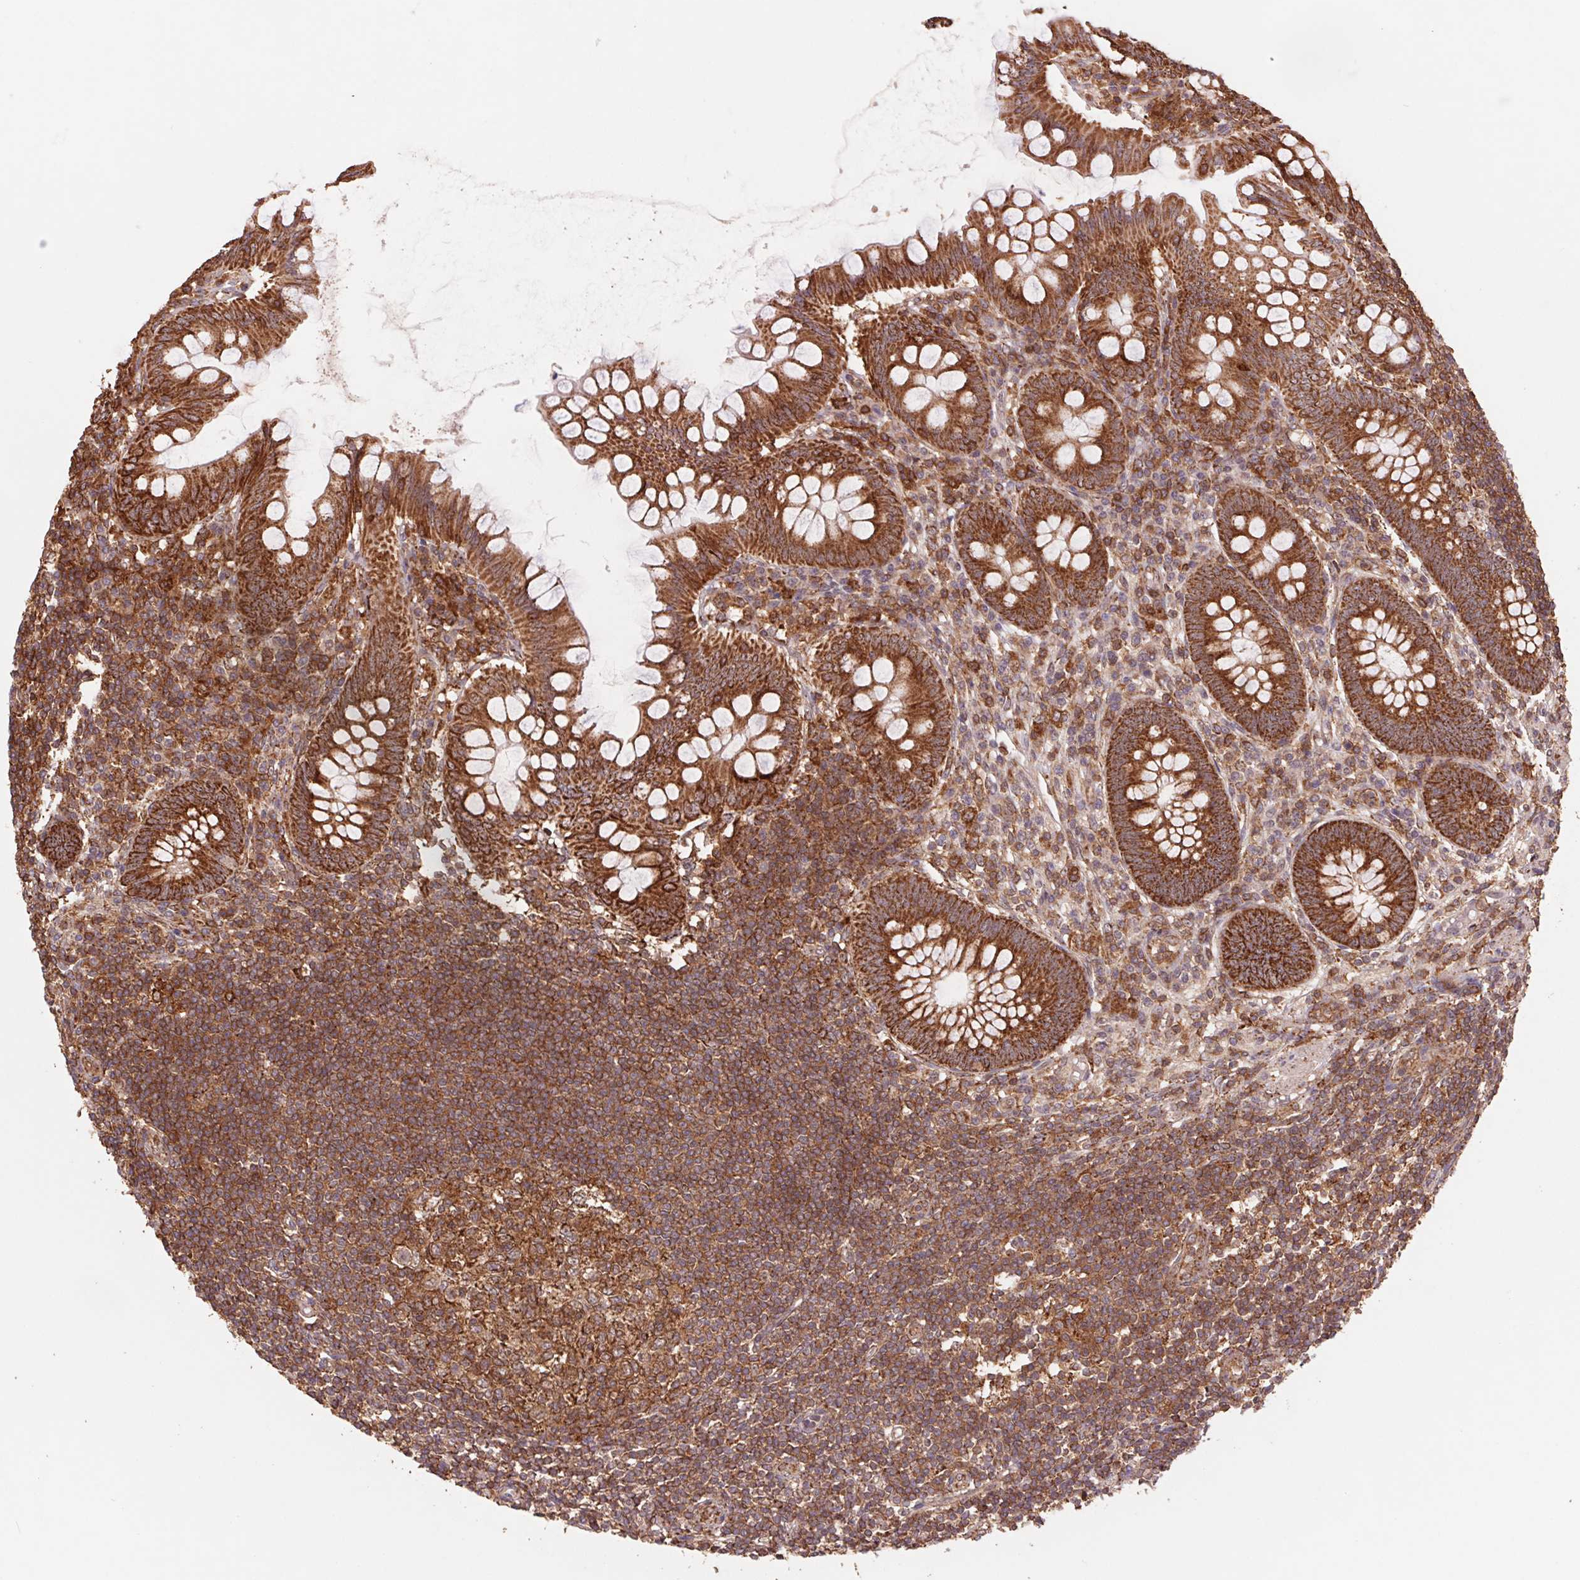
{"staining": {"intensity": "strong", "quantity": ">75%", "location": "cytoplasmic/membranous"}, "tissue": "appendix", "cell_type": "Glandular cells", "image_type": "normal", "snomed": [{"axis": "morphology", "description": "Normal tissue, NOS"}, {"axis": "topography", "description": "Appendix"}], "caption": "Benign appendix was stained to show a protein in brown. There is high levels of strong cytoplasmic/membranous expression in approximately >75% of glandular cells.", "gene": "URM1", "patient": {"sex": "female", "age": 57}}